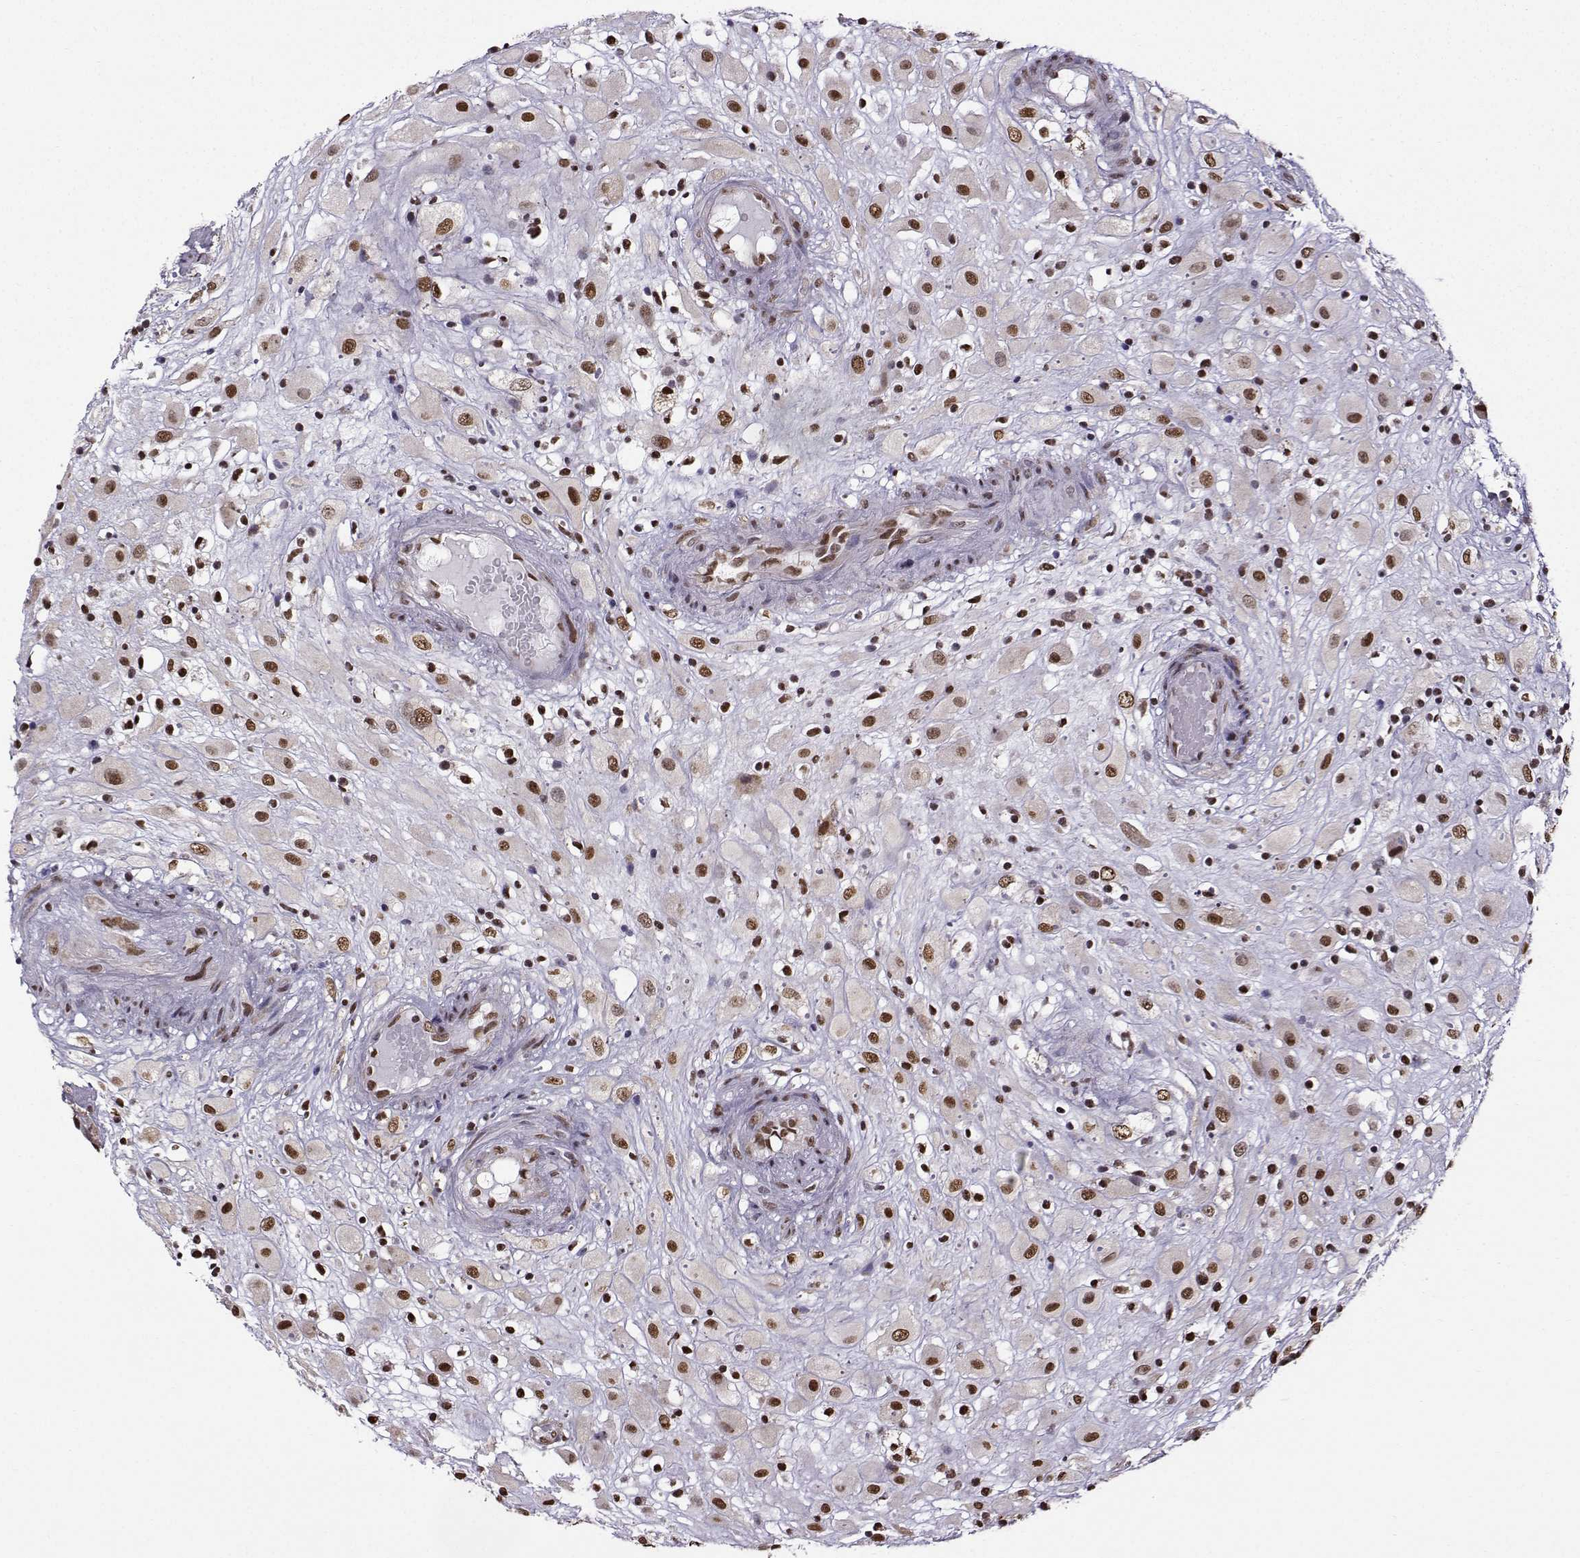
{"staining": {"intensity": "moderate", "quantity": ">75%", "location": "nuclear"}, "tissue": "placenta", "cell_type": "Decidual cells", "image_type": "normal", "snomed": [{"axis": "morphology", "description": "Normal tissue, NOS"}, {"axis": "topography", "description": "Placenta"}], "caption": "Immunohistochemical staining of unremarkable human placenta shows >75% levels of moderate nuclear protein expression in approximately >75% of decidual cells. Using DAB (3,3'-diaminobenzidine) (brown) and hematoxylin (blue) stains, captured at high magnification using brightfield microscopy.", "gene": "EZH1", "patient": {"sex": "female", "age": 24}}